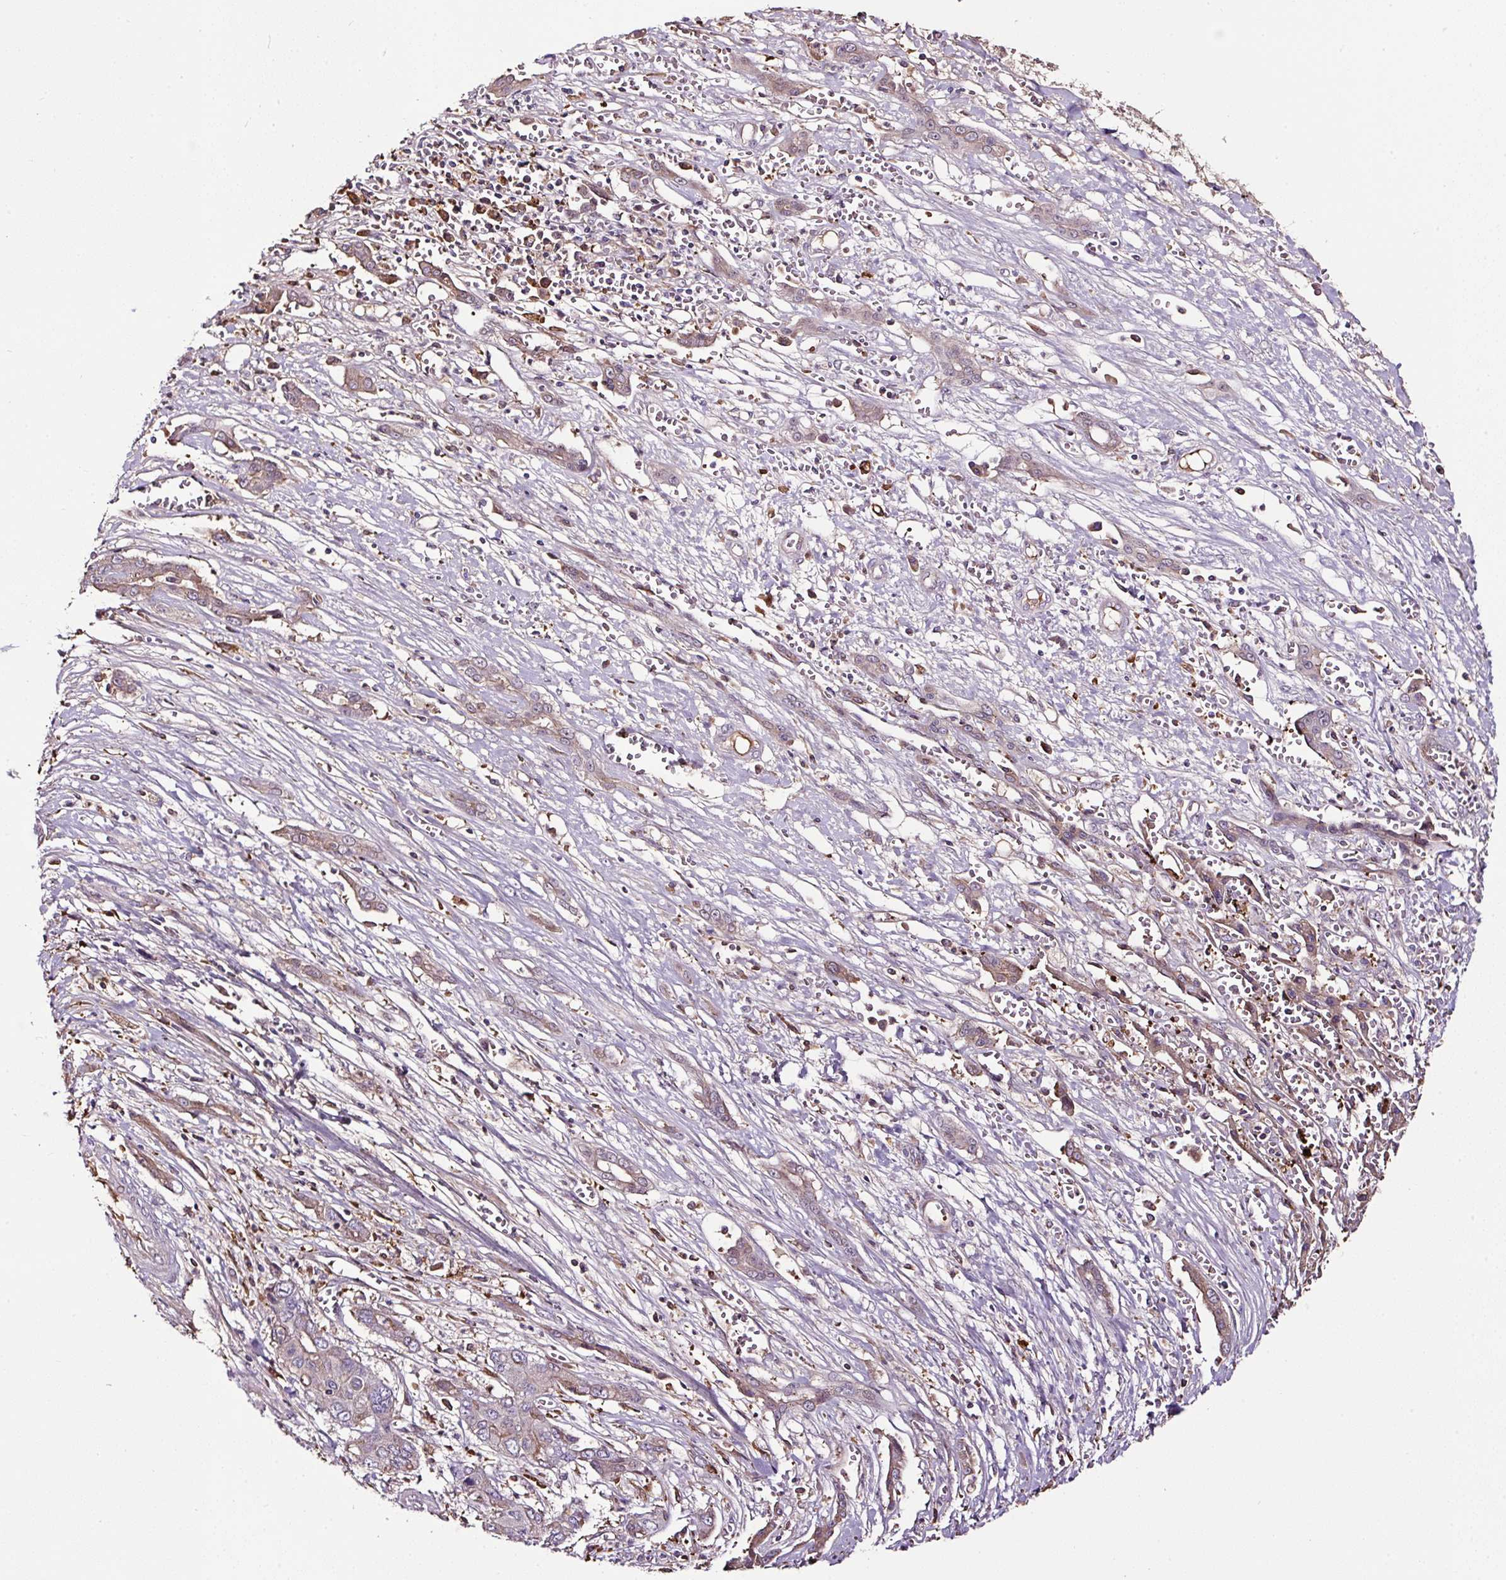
{"staining": {"intensity": "weak", "quantity": "25%-75%", "location": "cytoplasmic/membranous"}, "tissue": "liver cancer", "cell_type": "Tumor cells", "image_type": "cancer", "snomed": [{"axis": "morphology", "description": "Cholangiocarcinoma"}, {"axis": "topography", "description": "Liver"}], "caption": "This is an image of immunohistochemistry staining of cholangiocarcinoma (liver), which shows weak expression in the cytoplasmic/membranous of tumor cells.", "gene": "LRRC24", "patient": {"sex": "male", "age": 67}}